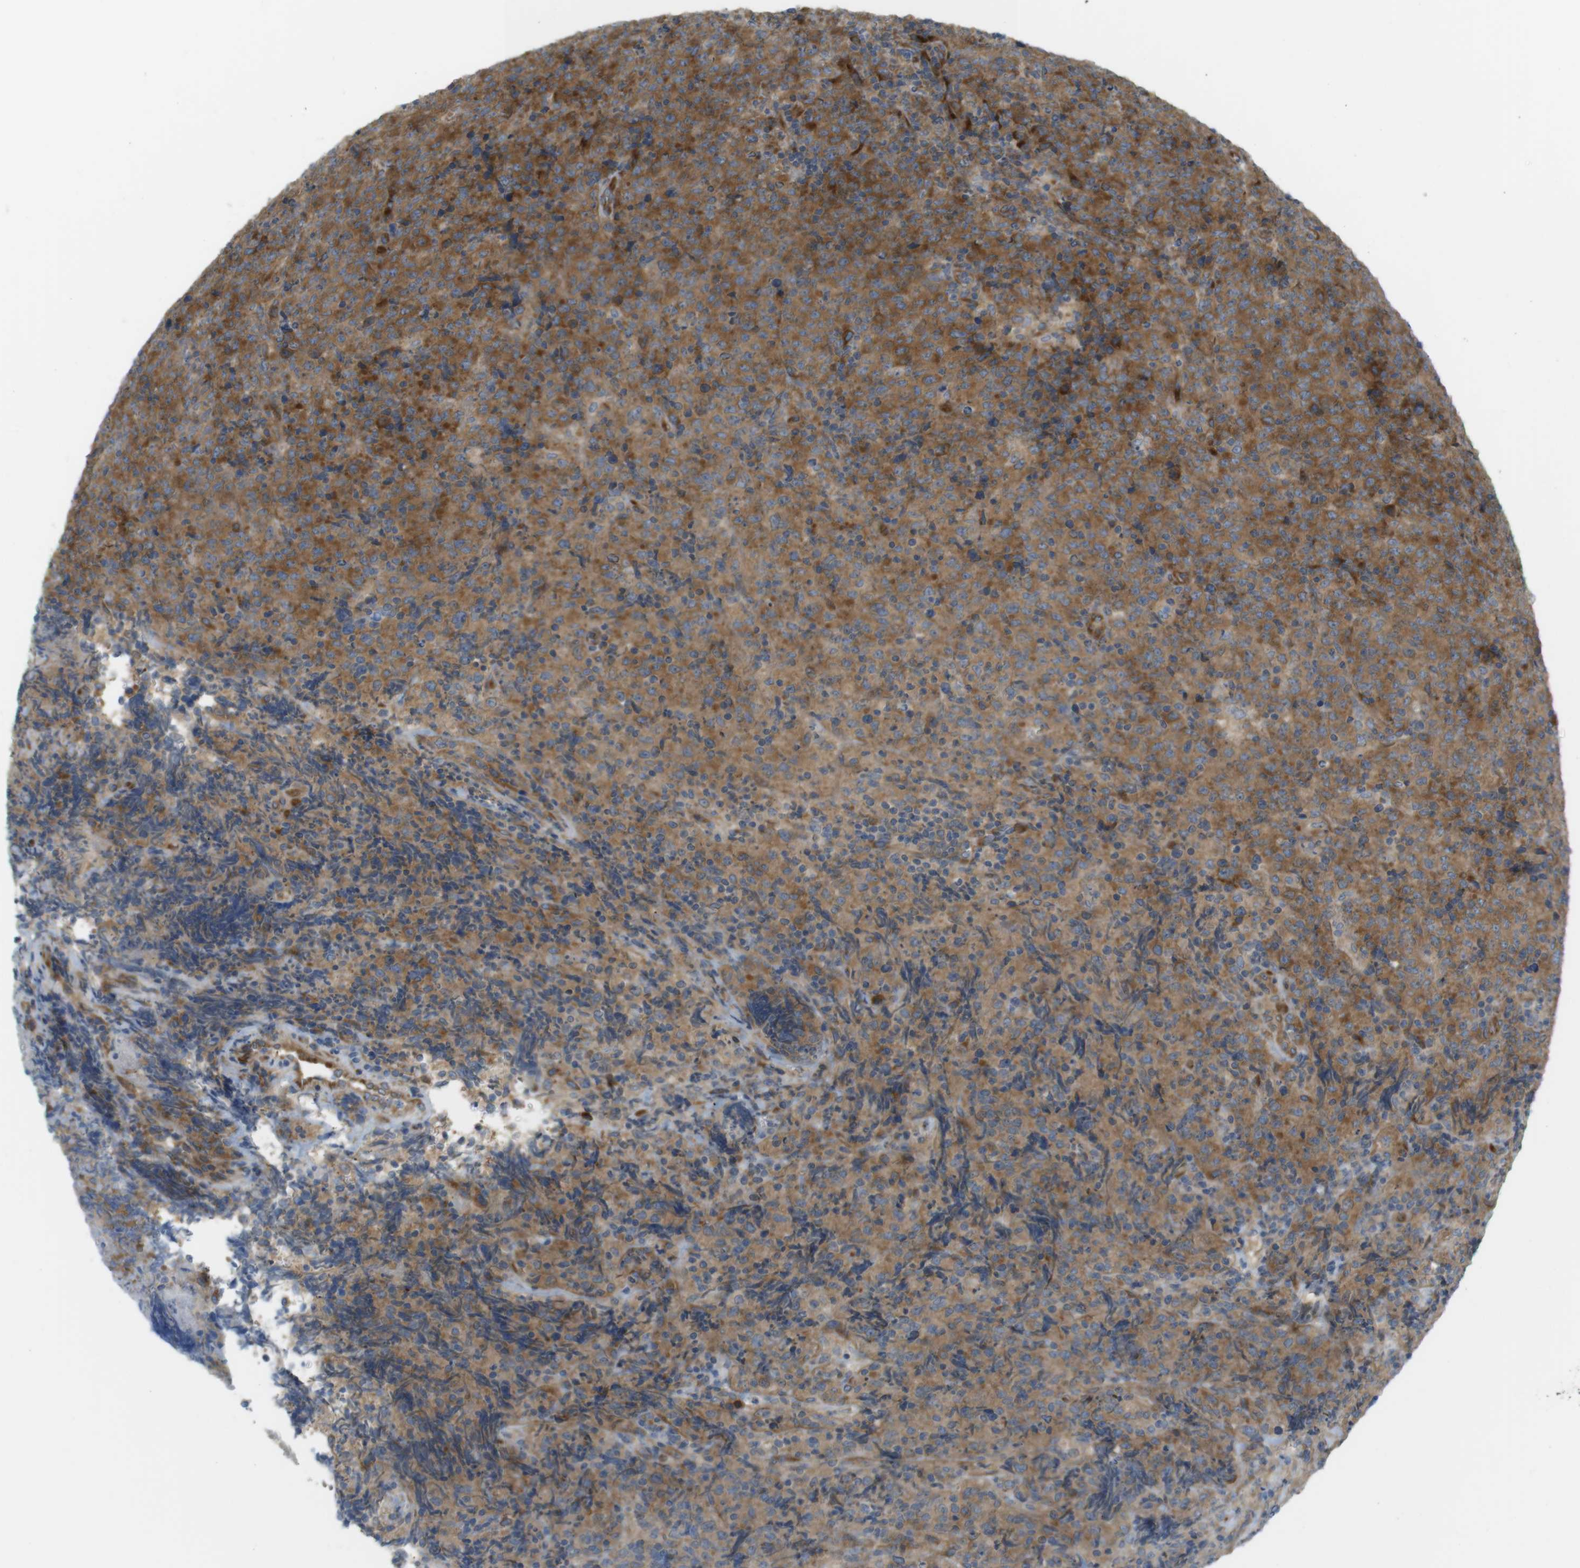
{"staining": {"intensity": "moderate", "quantity": ">75%", "location": "cytoplasmic/membranous"}, "tissue": "lymphoma", "cell_type": "Tumor cells", "image_type": "cancer", "snomed": [{"axis": "morphology", "description": "Malignant lymphoma, non-Hodgkin's type, High grade"}, {"axis": "topography", "description": "Tonsil"}], "caption": "Tumor cells reveal medium levels of moderate cytoplasmic/membranous staining in approximately >75% of cells in high-grade malignant lymphoma, non-Hodgkin's type.", "gene": "GJC3", "patient": {"sex": "female", "age": 36}}